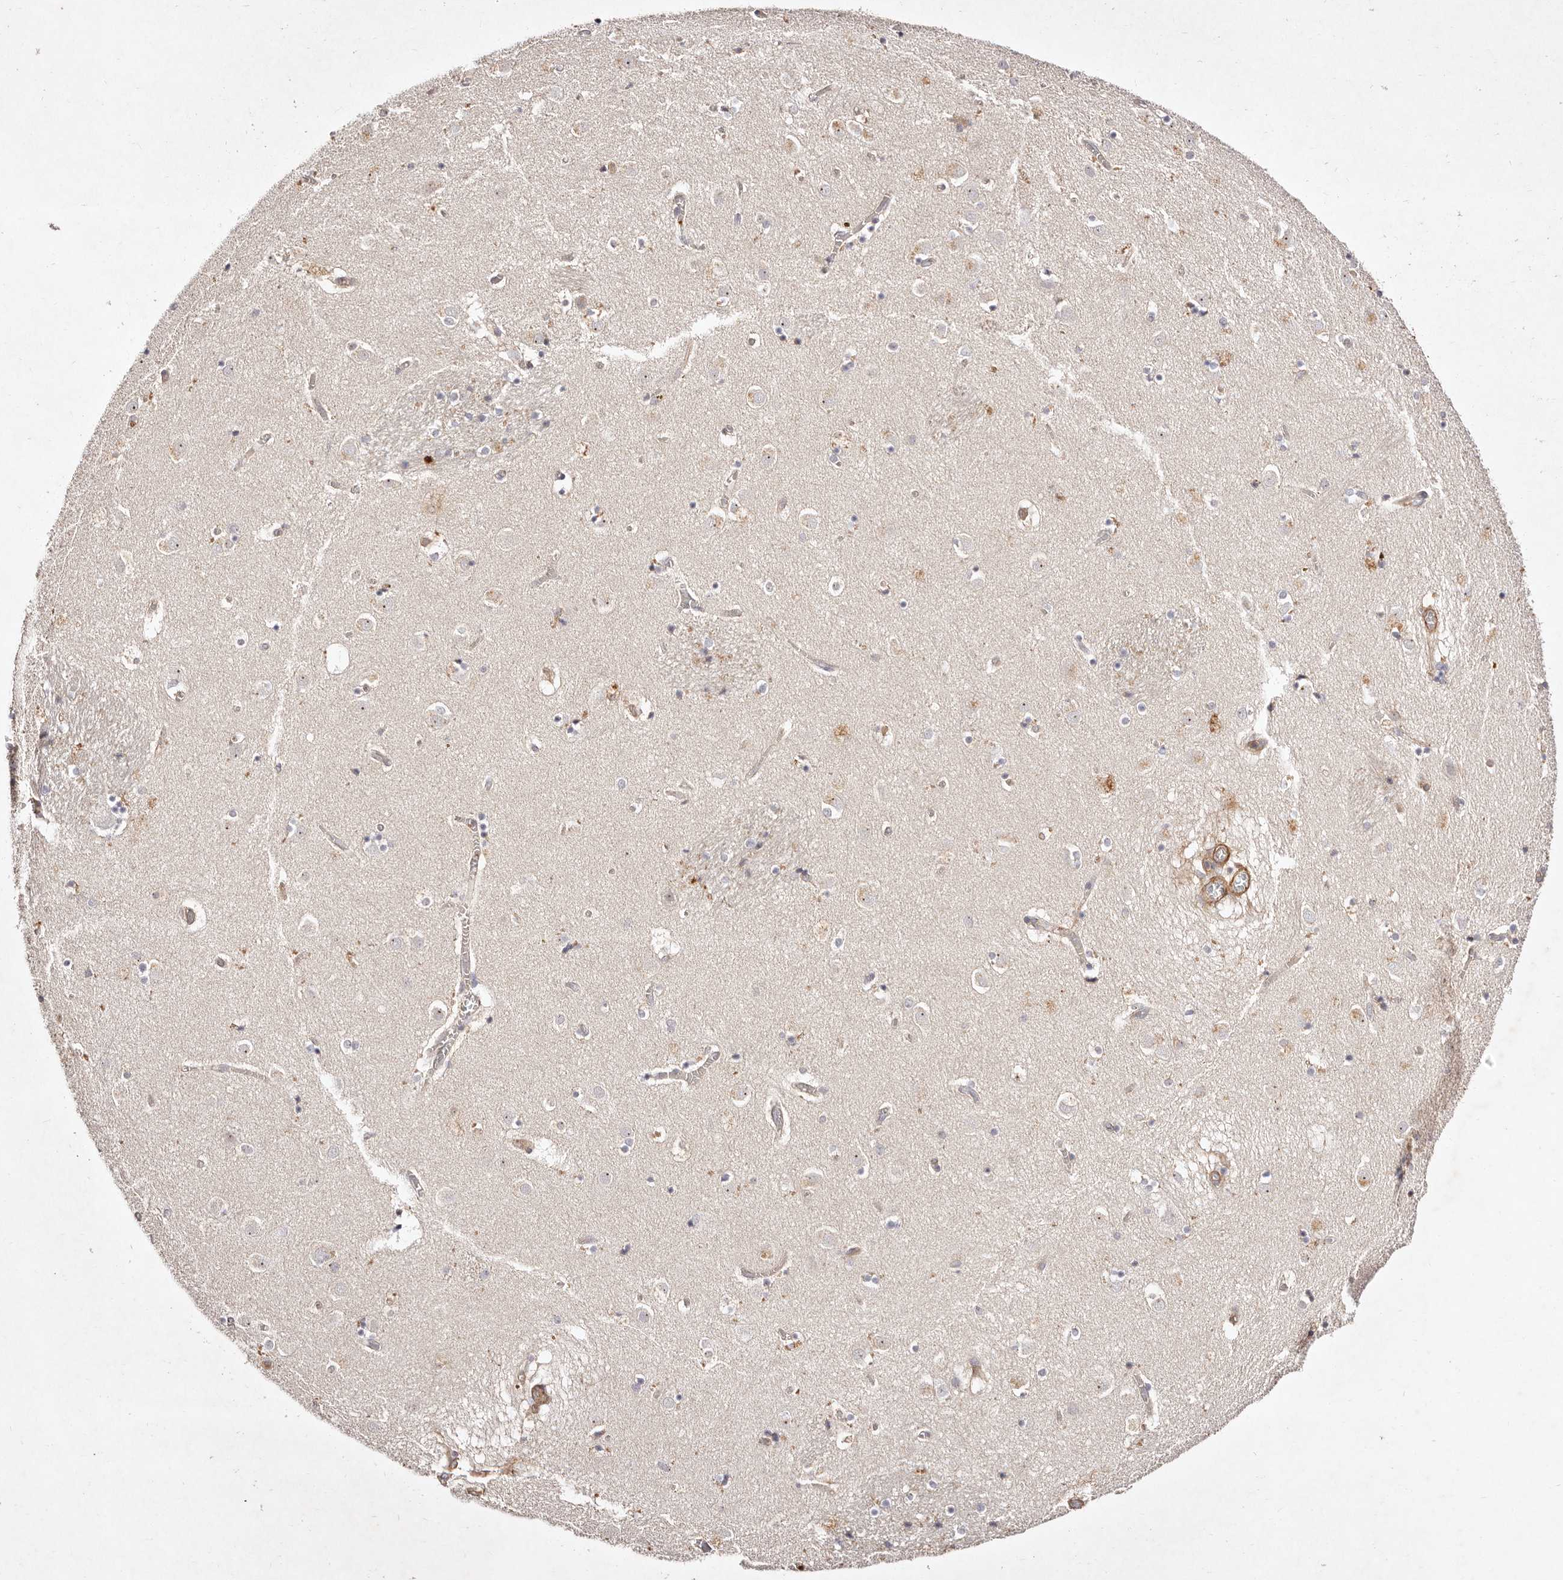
{"staining": {"intensity": "negative", "quantity": "none", "location": "none"}, "tissue": "caudate", "cell_type": "Glial cells", "image_type": "normal", "snomed": [{"axis": "morphology", "description": "Normal tissue, NOS"}, {"axis": "topography", "description": "Lateral ventricle wall"}], "caption": "The micrograph shows no significant positivity in glial cells of caudate. (DAB immunohistochemistry (IHC) with hematoxylin counter stain).", "gene": "MTMR11", "patient": {"sex": "male", "age": 70}}